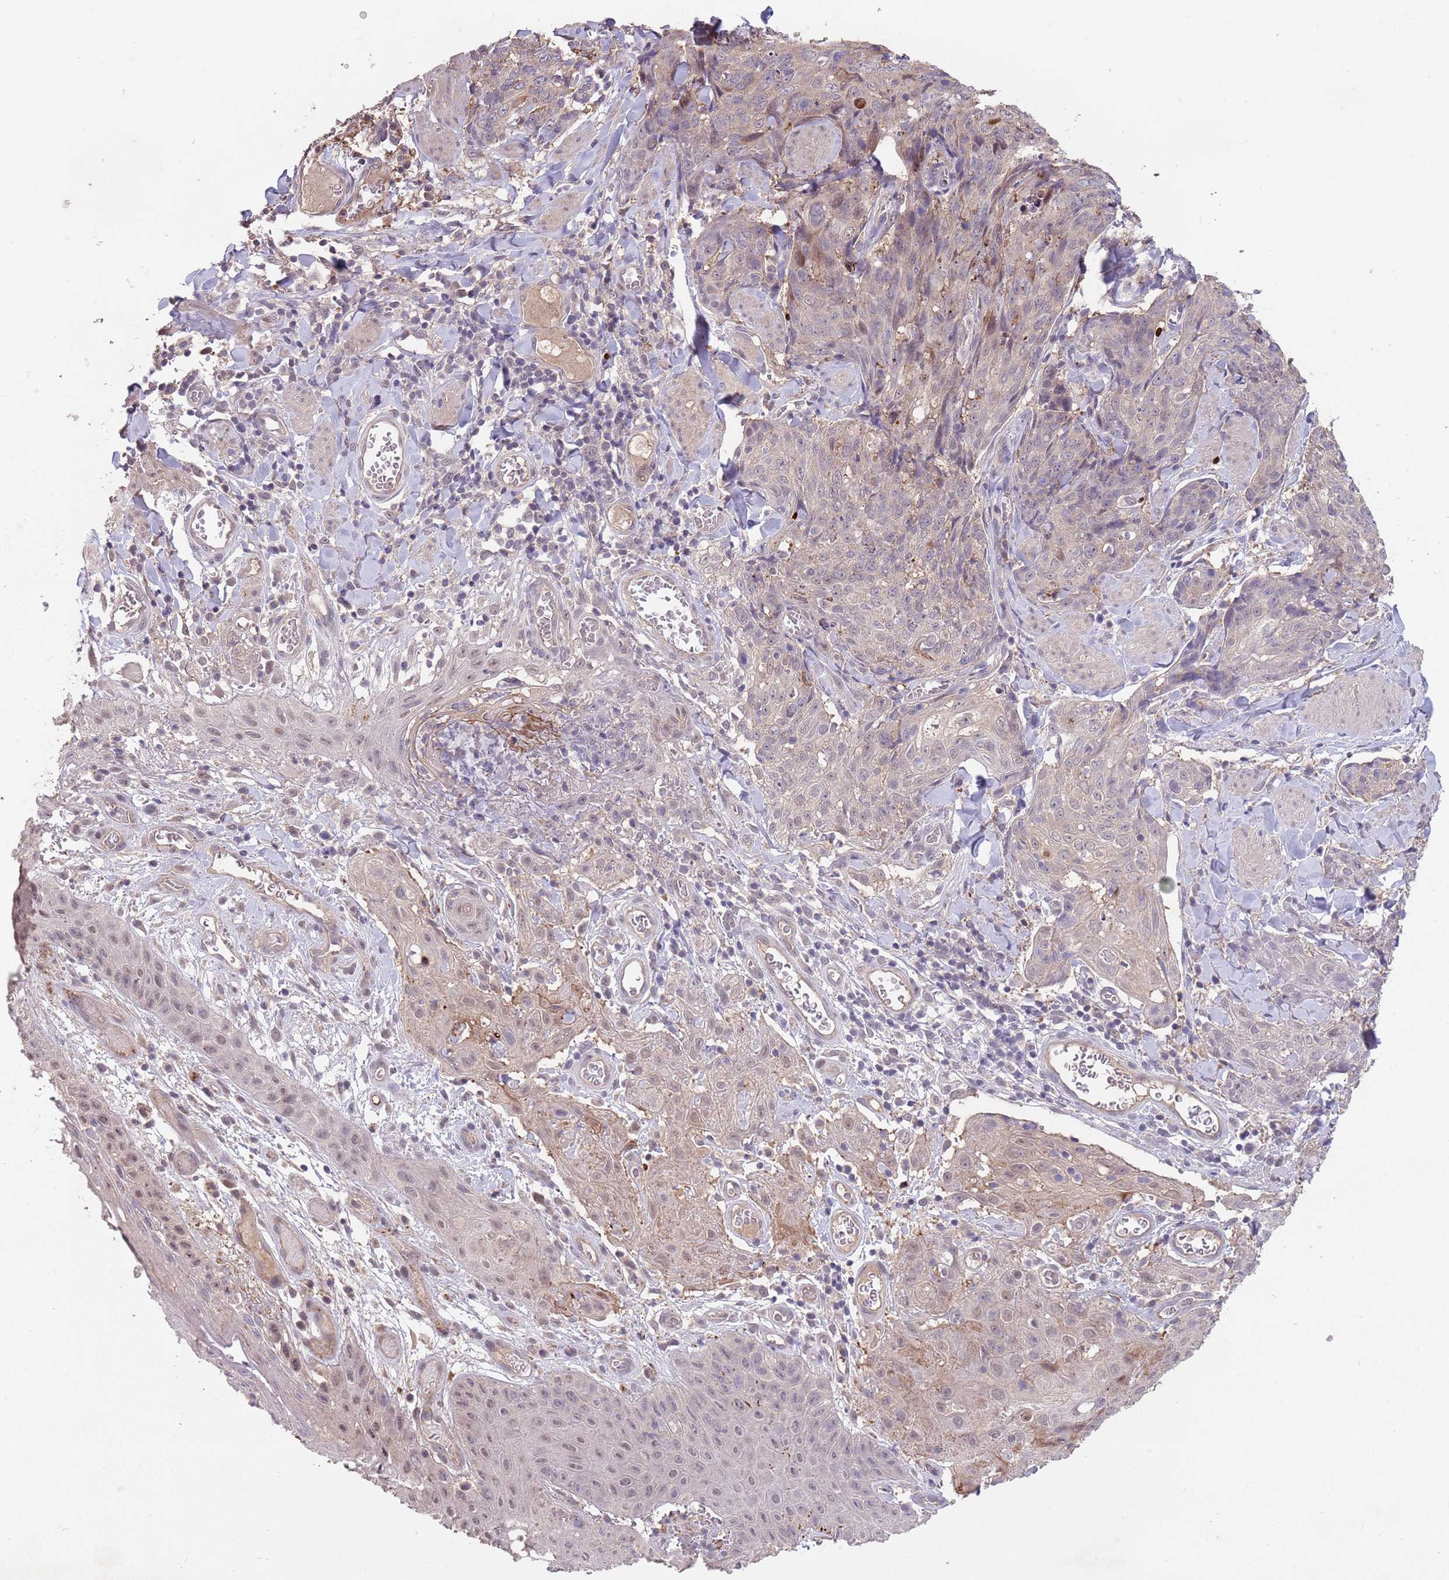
{"staining": {"intensity": "negative", "quantity": "none", "location": "none"}, "tissue": "skin cancer", "cell_type": "Tumor cells", "image_type": "cancer", "snomed": [{"axis": "morphology", "description": "Squamous cell carcinoma, NOS"}, {"axis": "topography", "description": "Skin"}, {"axis": "topography", "description": "Vulva"}], "caption": "An immunohistochemistry micrograph of skin squamous cell carcinoma is shown. There is no staining in tumor cells of skin squamous cell carcinoma. (DAB (3,3'-diaminobenzidine) immunohistochemistry (IHC), high magnification).", "gene": "MEI1", "patient": {"sex": "female", "age": 85}}